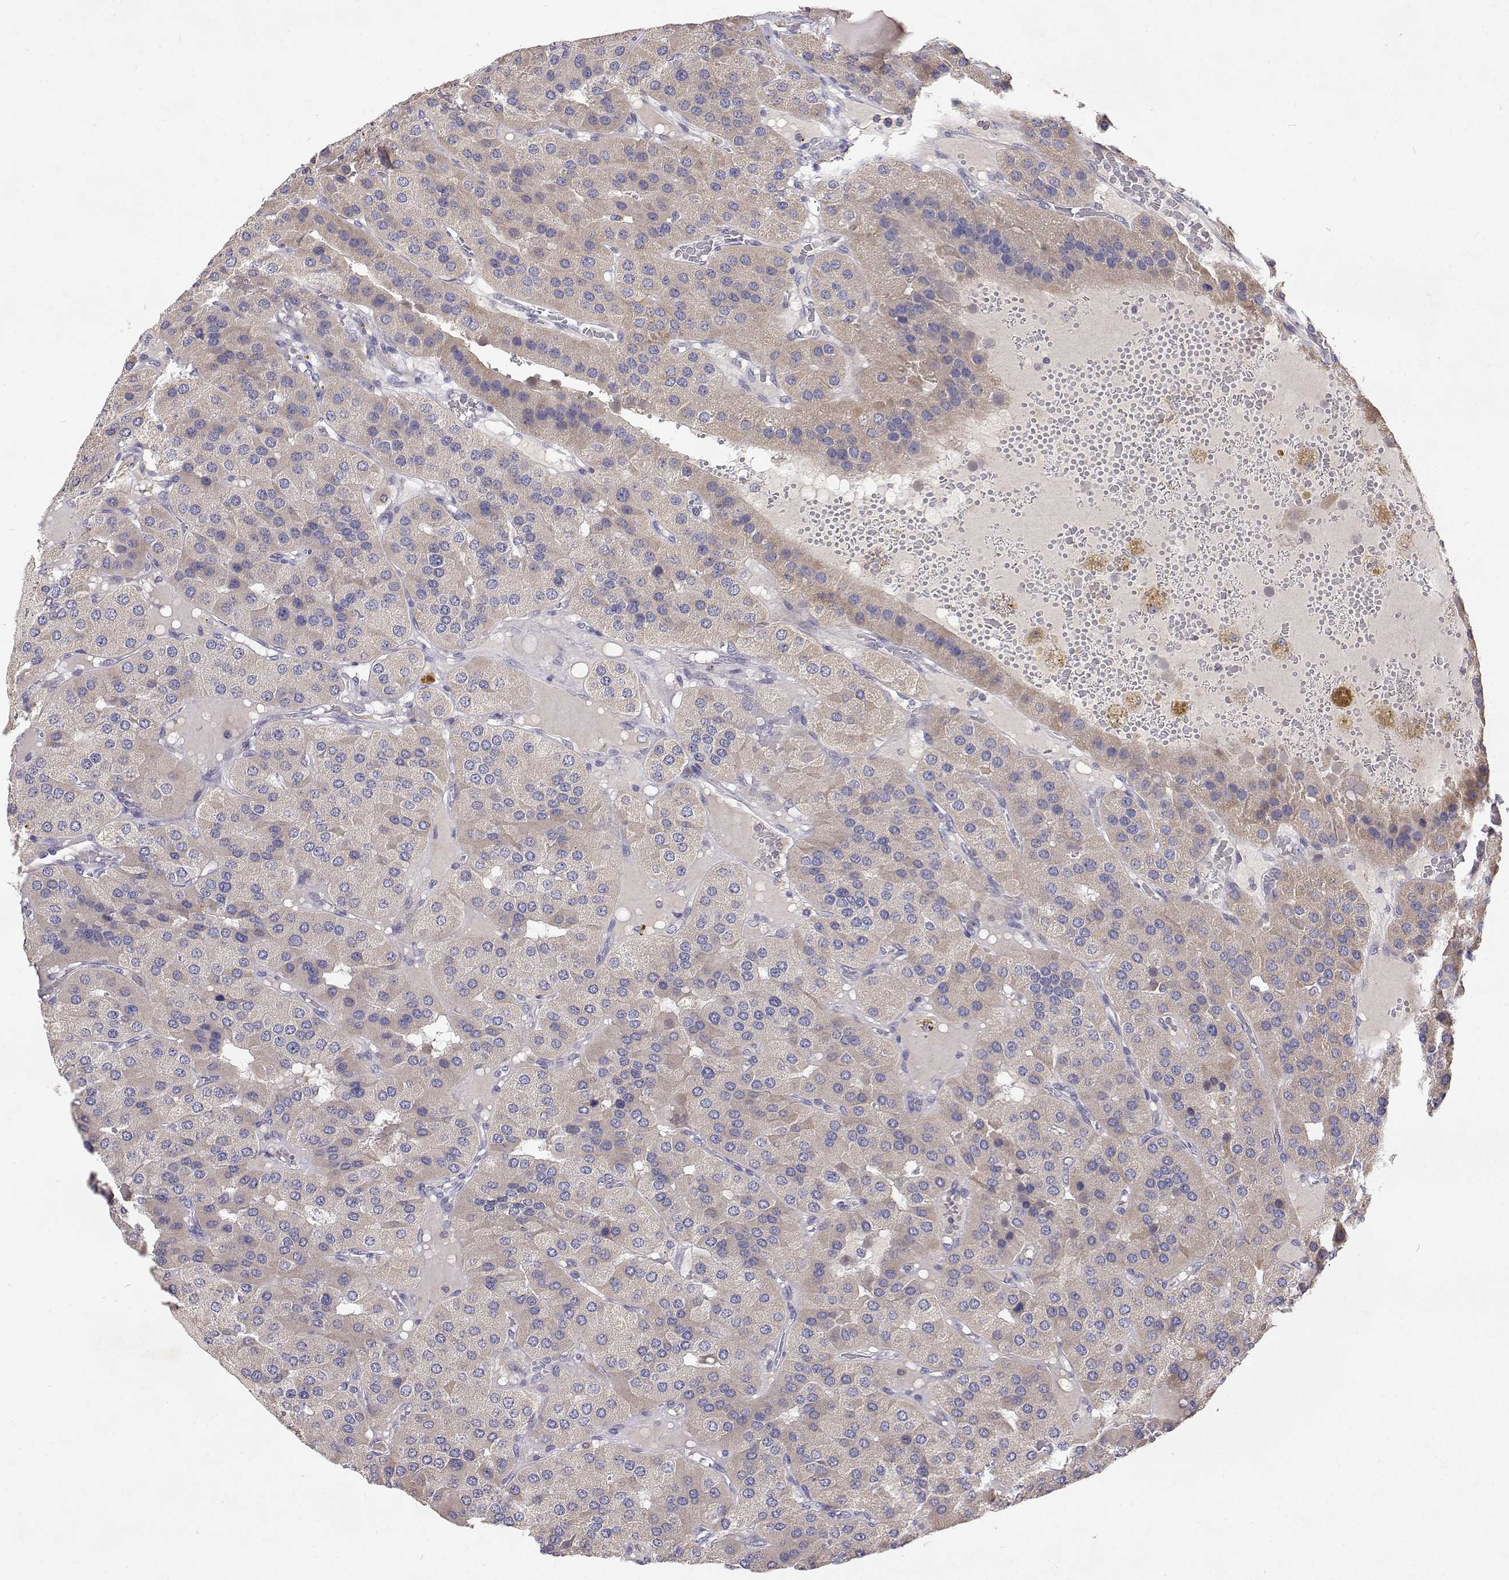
{"staining": {"intensity": "negative", "quantity": "none", "location": "none"}, "tissue": "parathyroid gland", "cell_type": "Glandular cells", "image_type": "normal", "snomed": [{"axis": "morphology", "description": "Normal tissue, NOS"}, {"axis": "morphology", "description": "Adenoma, NOS"}, {"axis": "topography", "description": "Parathyroid gland"}], "caption": "Immunohistochemistry (IHC) image of benign parathyroid gland stained for a protein (brown), which shows no staining in glandular cells.", "gene": "TRIM60", "patient": {"sex": "female", "age": 86}}